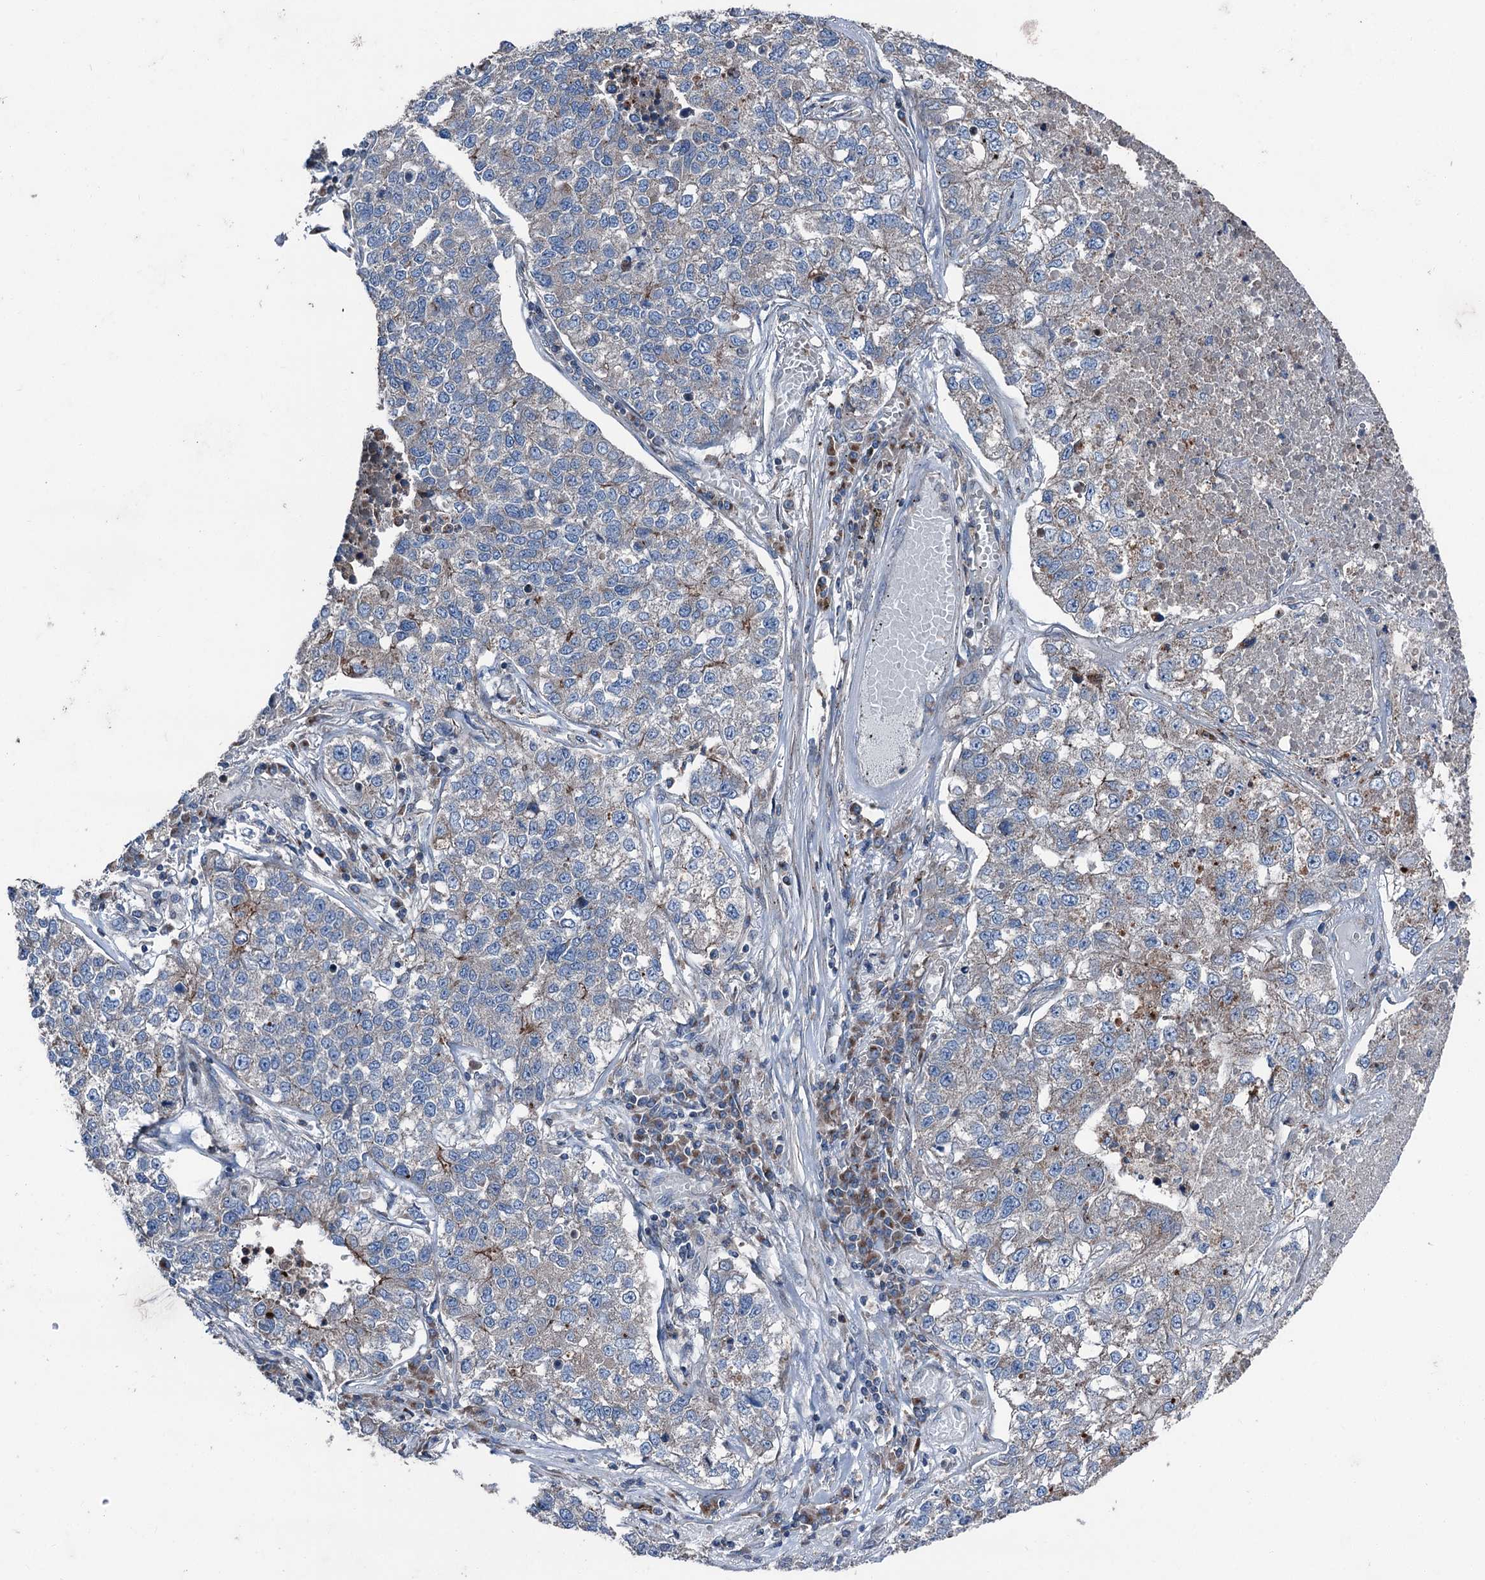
{"staining": {"intensity": "moderate", "quantity": "<25%", "location": "cytoplasmic/membranous"}, "tissue": "lung cancer", "cell_type": "Tumor cells", "image_type": "cancer", "snomed": [{"axis": "morphology", "description": "Adenocarcinoma, NOS"}, {"axis": "topography", "description": "Lung"}], "caption": "Tumor cells reveal low levels of moderate cytoplasmic/membranous positivity in approximately <25% of cells in lung cancer (adenocarcinoma).", "gene": "RUFY1", "patient": {"sex": "male", "age": 49}}